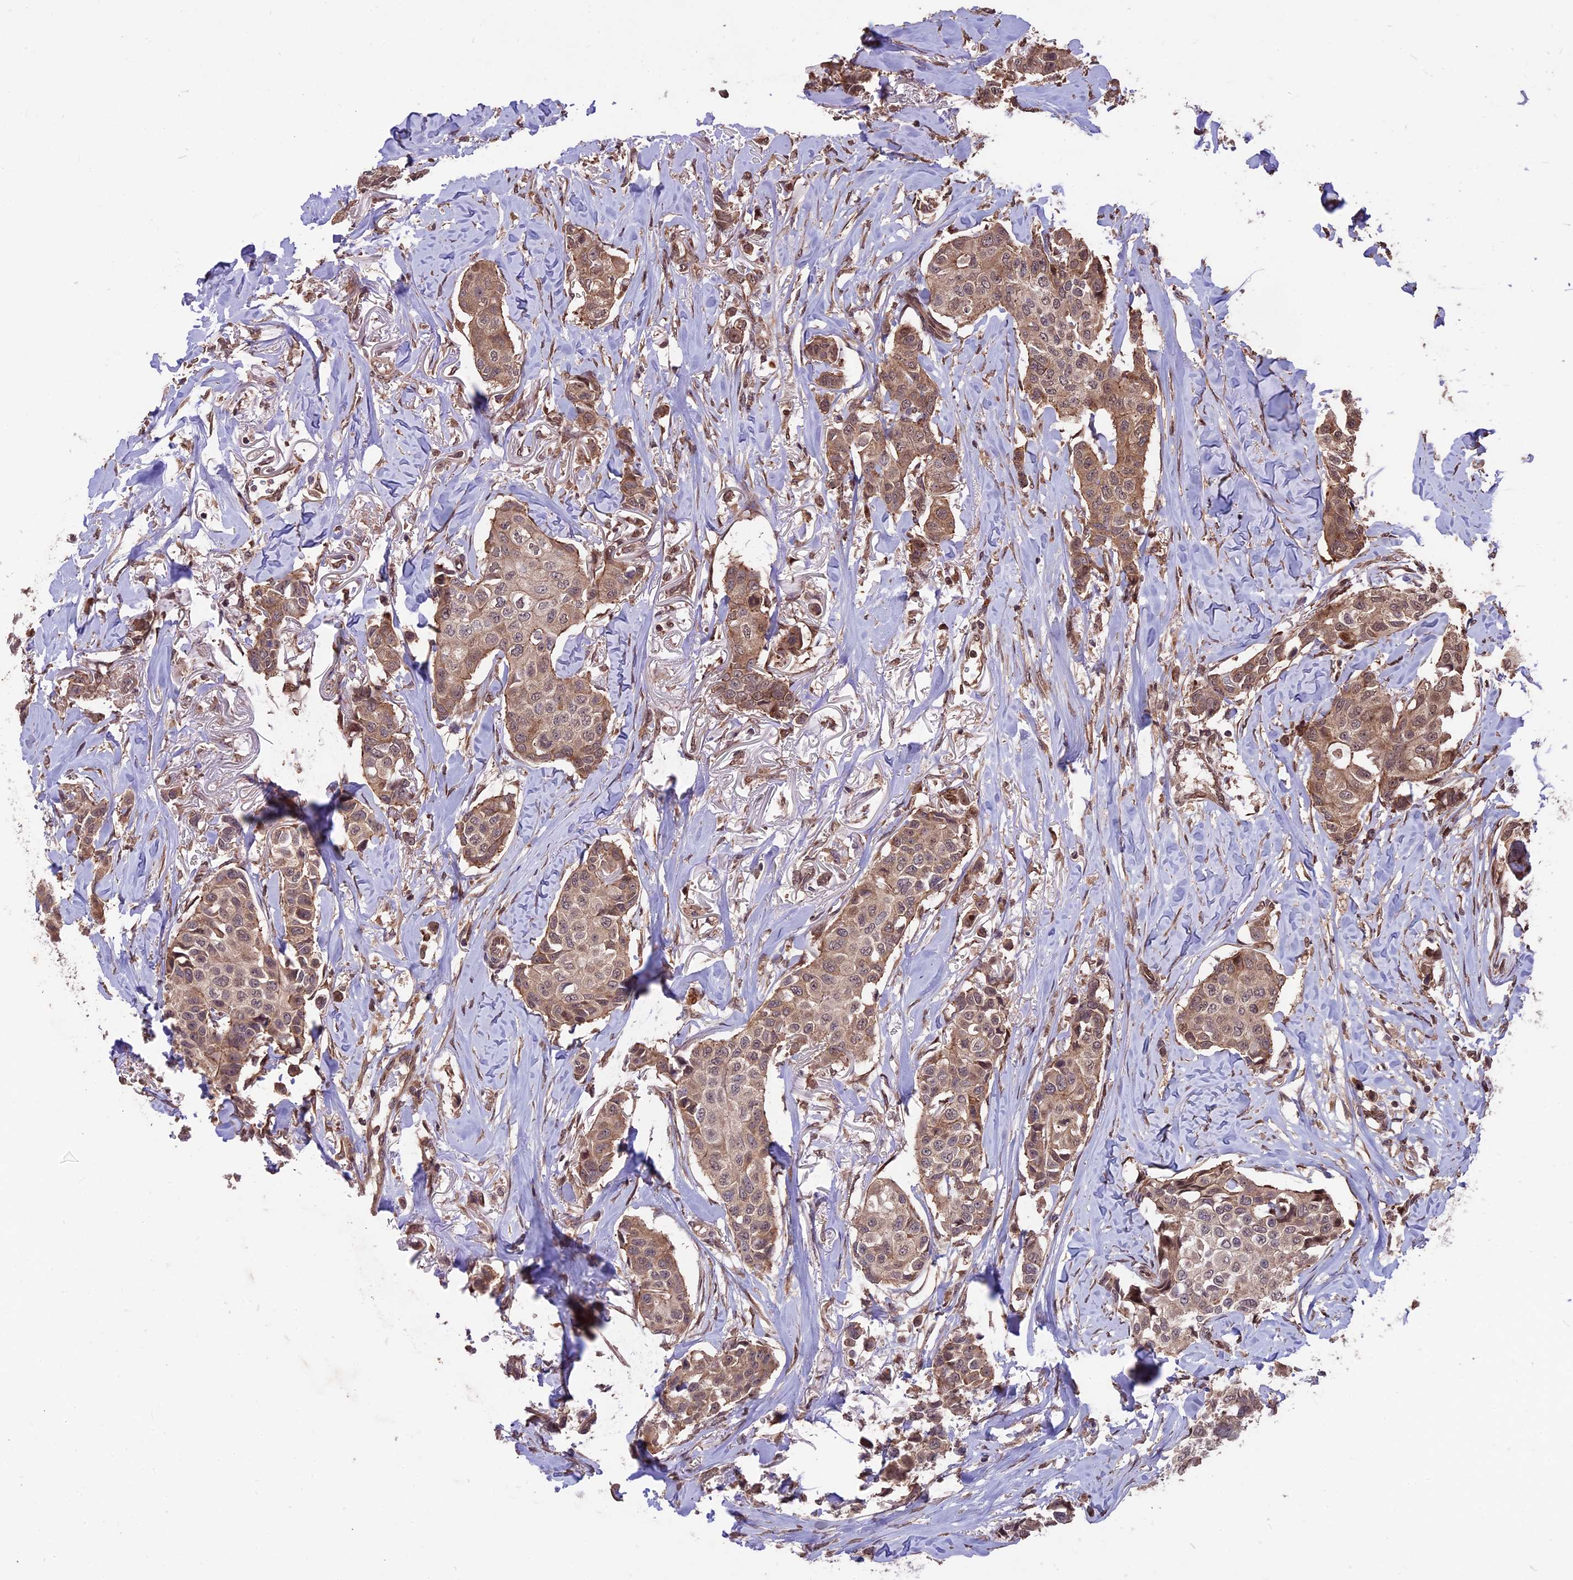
{"staining": {"intensity": "moderate", "quantity": ">75%", "location": "cytoplasmic/membranous,nuclear"}, "tissue": "breast cancer", "cell_type": "Tumor cells", "image_type": "cancer", "snomed": [{"axis": "morphology", "description": "Duct carcinoma"}, {"axis": "topography", "description": "Breast"}], "caption": "Protein staining by IHC displays moderate cytoplasmic/membranous and nuclear staining in about >75% of tumor cells in breast infiltrating ductal carcinoma. (DAB (3,3'-diaminobenzidine) IHC with brightfield microscopy, high magnification).", "gene": "ZNF598", "patient": {"sex": "female", "age": 80}}